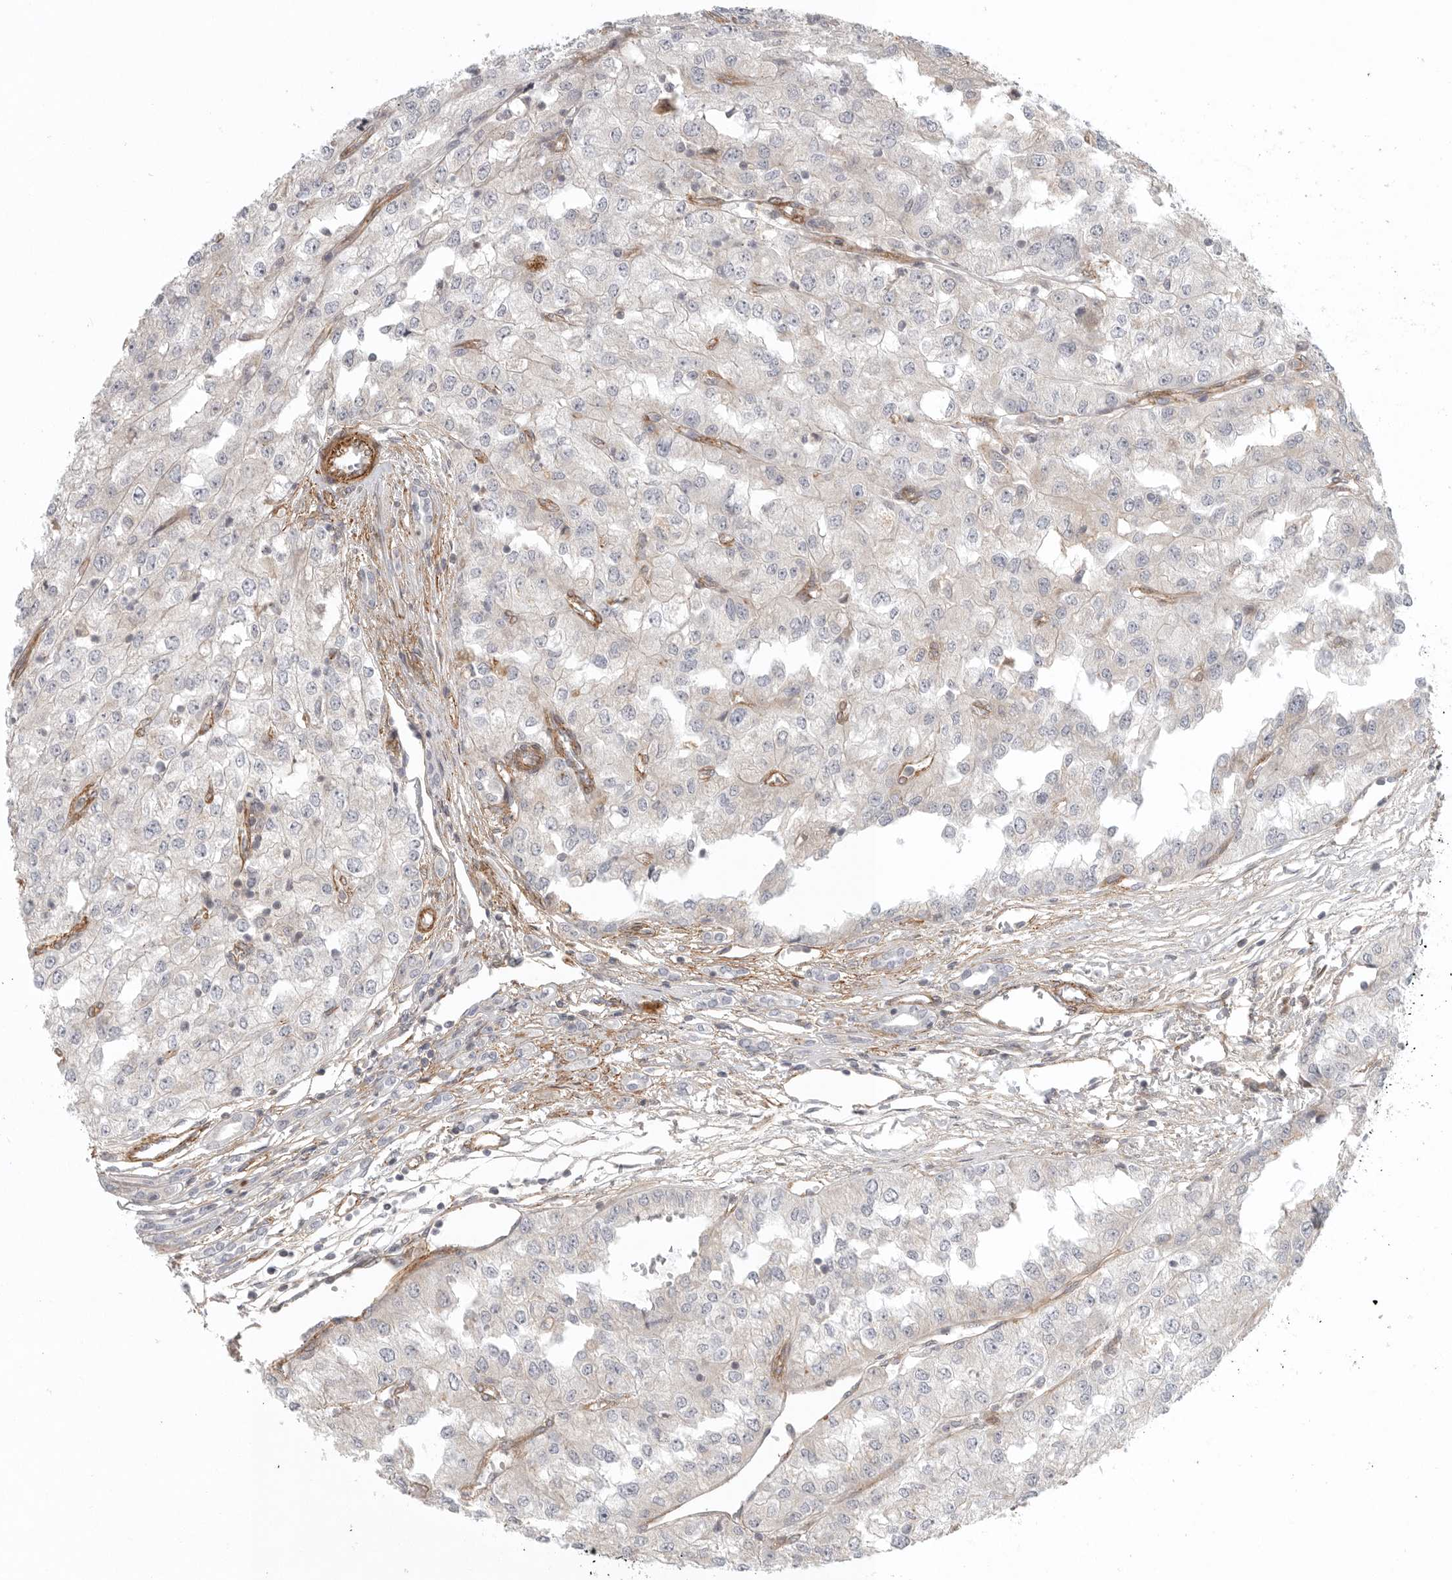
{"staining": {"intensity": "negative", "quantity": "none", "location": "none"}, "tissue": "renal cancer", "cell_type": "Tumor cells", "image_type": "cancer", "snomed": [{"axis": "morphology", "description": "Adenocarcinoma, NOS"}, {"axis": "topography", "description": "Kidney"}], "caption": "A histopathology image of human renal cancer (adenocarcinoma) is negative for staining in tumor cells.", "gene": "LONRF1", "patient": {"sex": "female", "age": 54}}